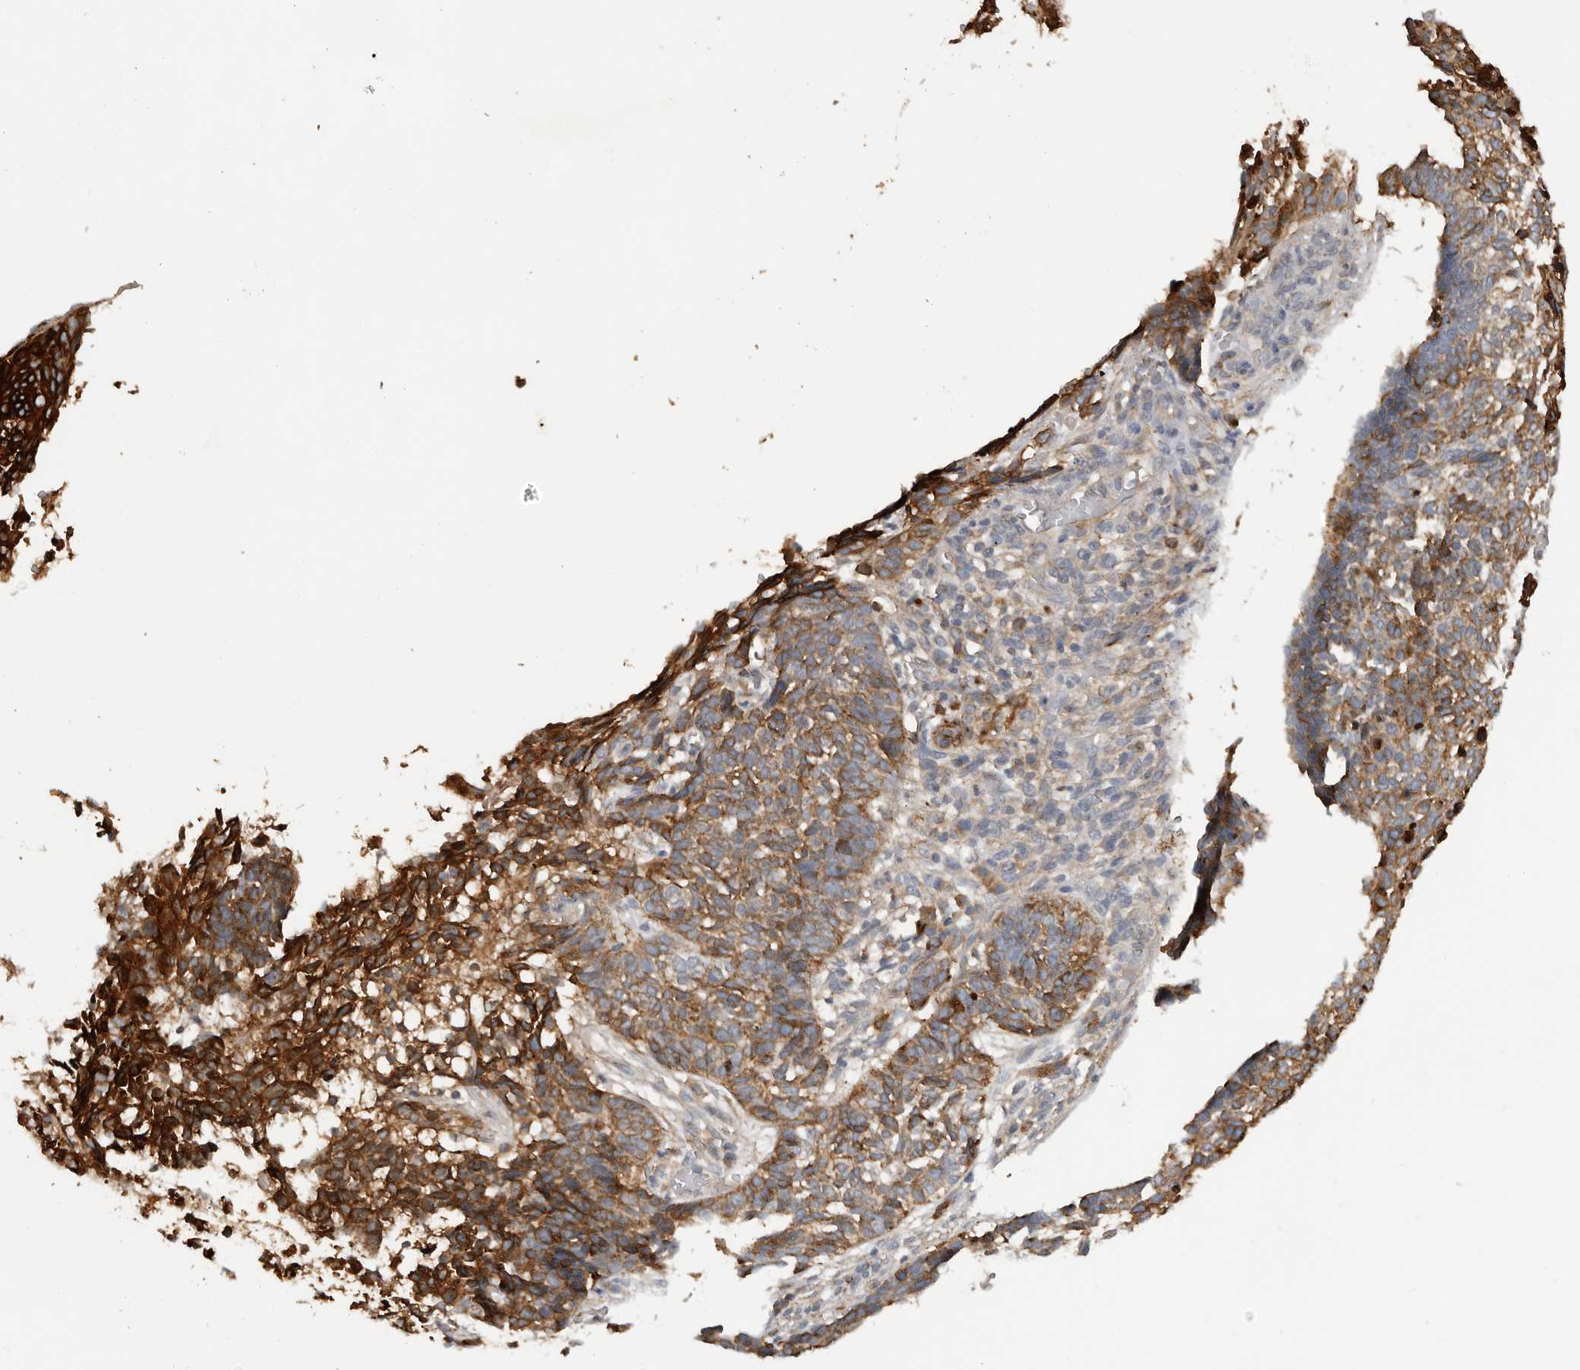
{"staining": {"intensity": "strong", "quantity": ">75%", "location": "cytoplasmic/membranous"}, "tissue": "skin cancer", "cell_type": "Tumor cells", "image_type": "cancer", "snomed": [{"axis": "morphology", "description": "Basal cell carcinoma"}, {"axis": "topography", "description": "Skin"}], "caption": "Immunohistochemistry (IHC) micrograph of neoplastic tissue: human skin basal cell carcinoma stained using IHC demonstrates high levels of strong protein expression localized specifically in the cytoplasmic/membranous of tumor cells, appearing as a cytoplasmic/membranous brown color.", "gene": "TFRC", "patient": {"sex": "male", "age": 85}}